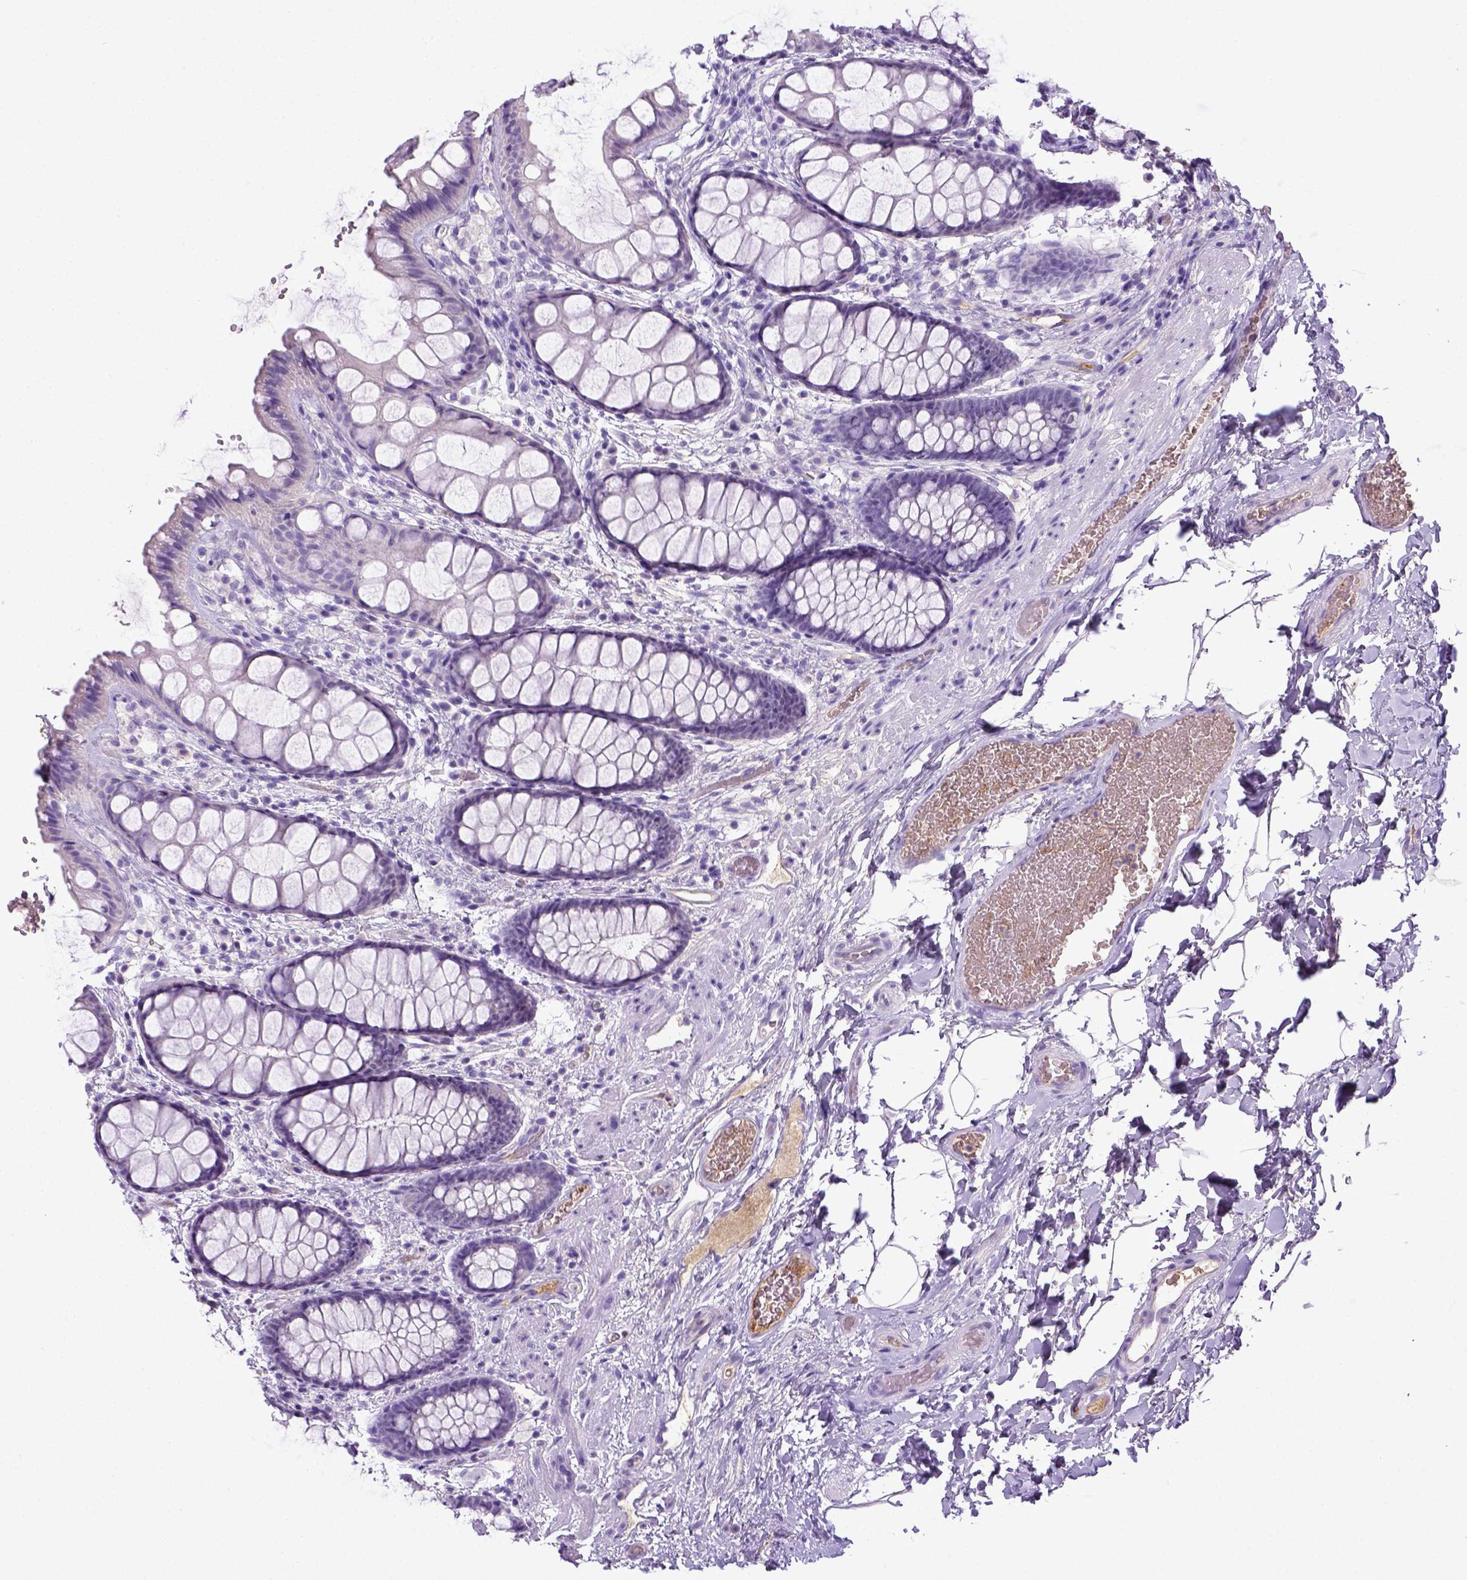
{"staining": {"intensity": "negative", "quantity": "none", "location": "none"}, "tissue": "rectum", "cell_type": "Glandular cells", "image_type": "normal", "snomed": [{"axis": "morphology", "description": "Normal tissue, NOS"}, {"axis": "topography", "description": "Rectum"}], "caption": "A high-resolution micrograph shows immunohistochemistry staining of unremarkable rectum, which shows no significant expression in glandular cells. (Brightfield microscopy of DAB immunohistochemistry (IHC) at high magnification).", "gene": "ITIH4", "patient": {"sex": "female", "age": 62}}